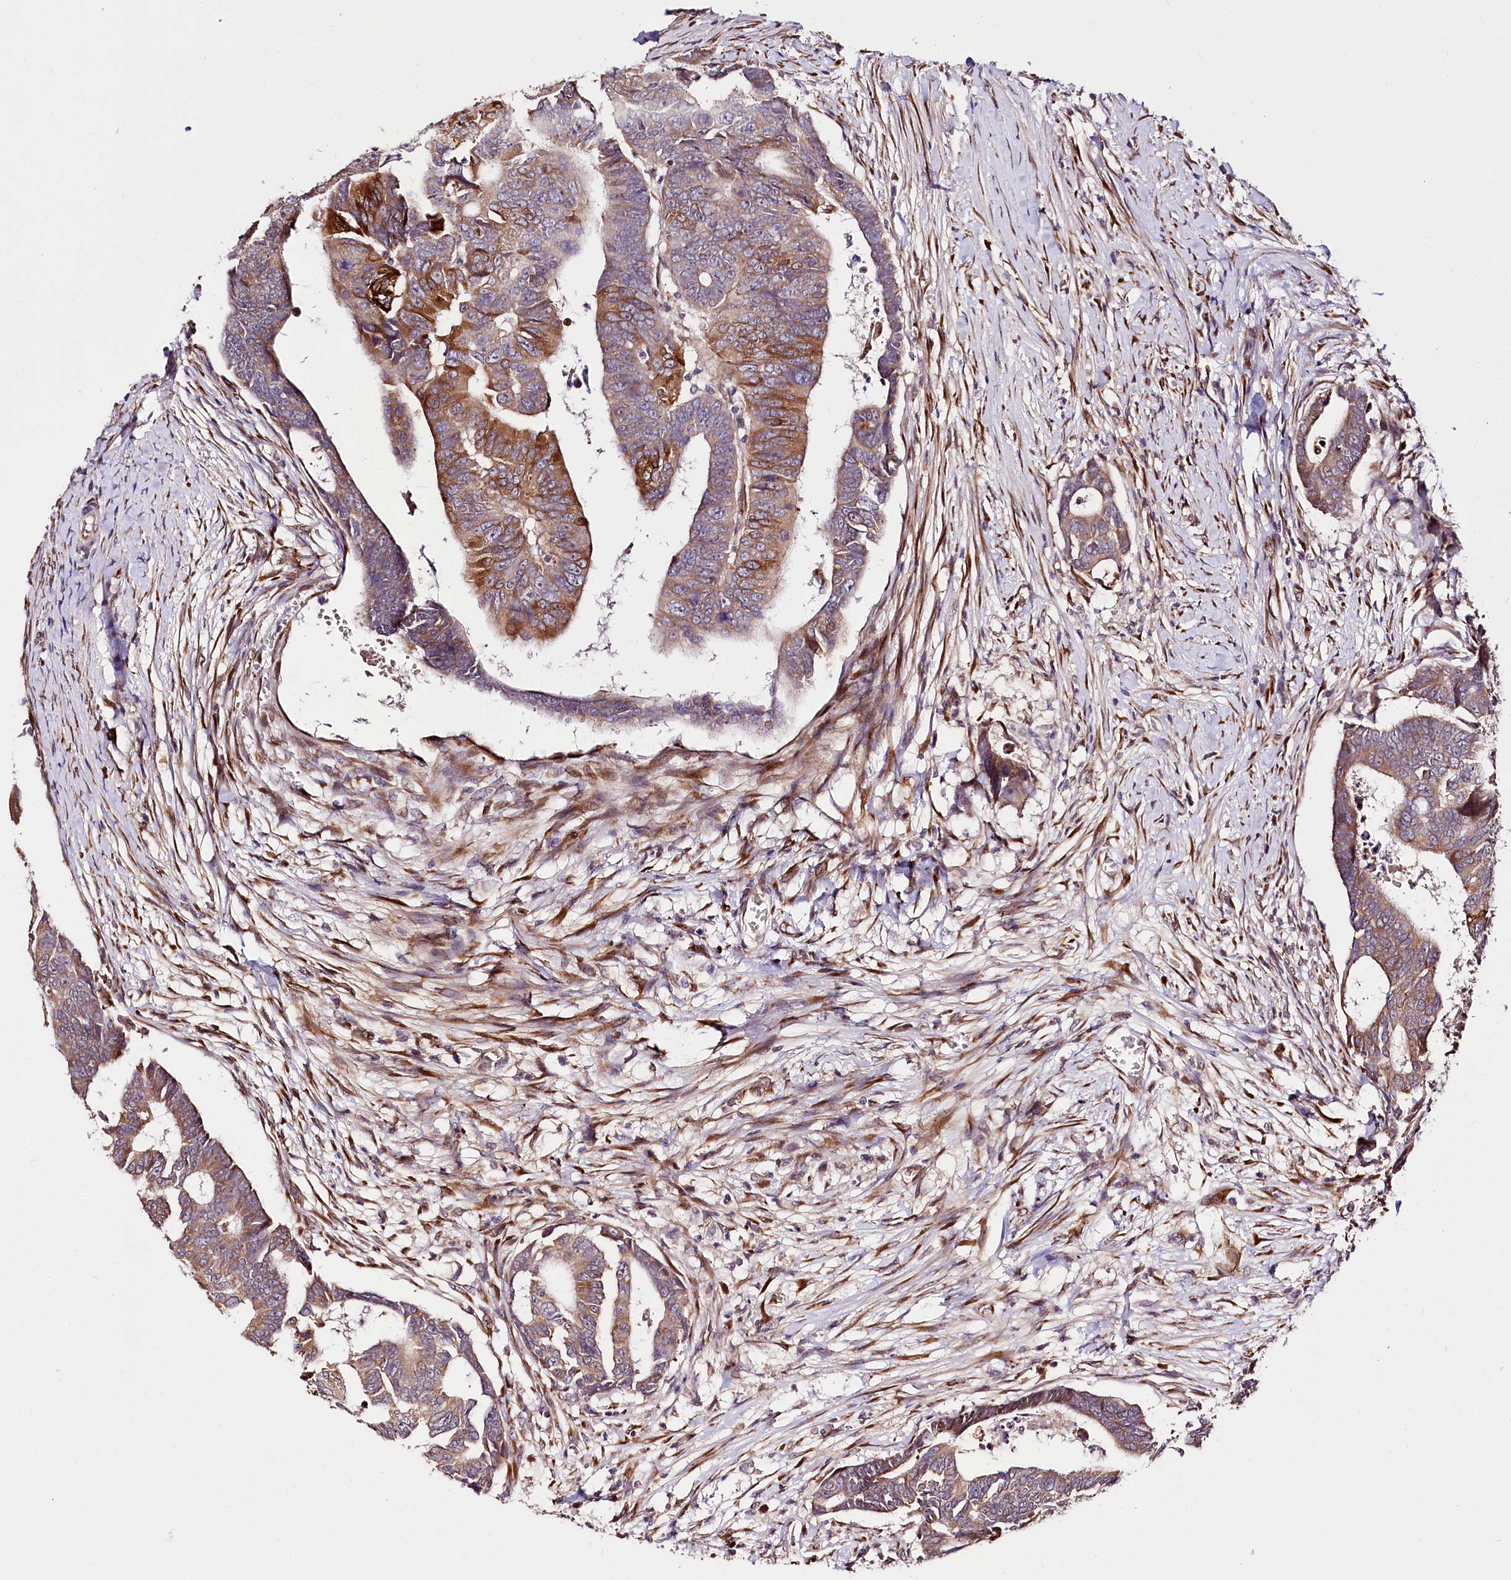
{"staining": {"intensity": "moderate", "quantity": ">75%", "location": "cytoplasmic/membranous"}, "tissue": "colorectal cancer", "cell_type": "Tumor cells", "image_type": "cancer", "snomed": [{"axis": "morphology", "description": "Adenocarcinoma, NOS"}, {"axis": "topography", "description": "Rectum"}], "caption": "An image of human colorectal adenocarcinoma stained for a protein reveals moderate cytoplasmic/membranous brown staining in tumor cells.", "gene": "CUTC", "patient": {"sex": "female", "age": 65}}